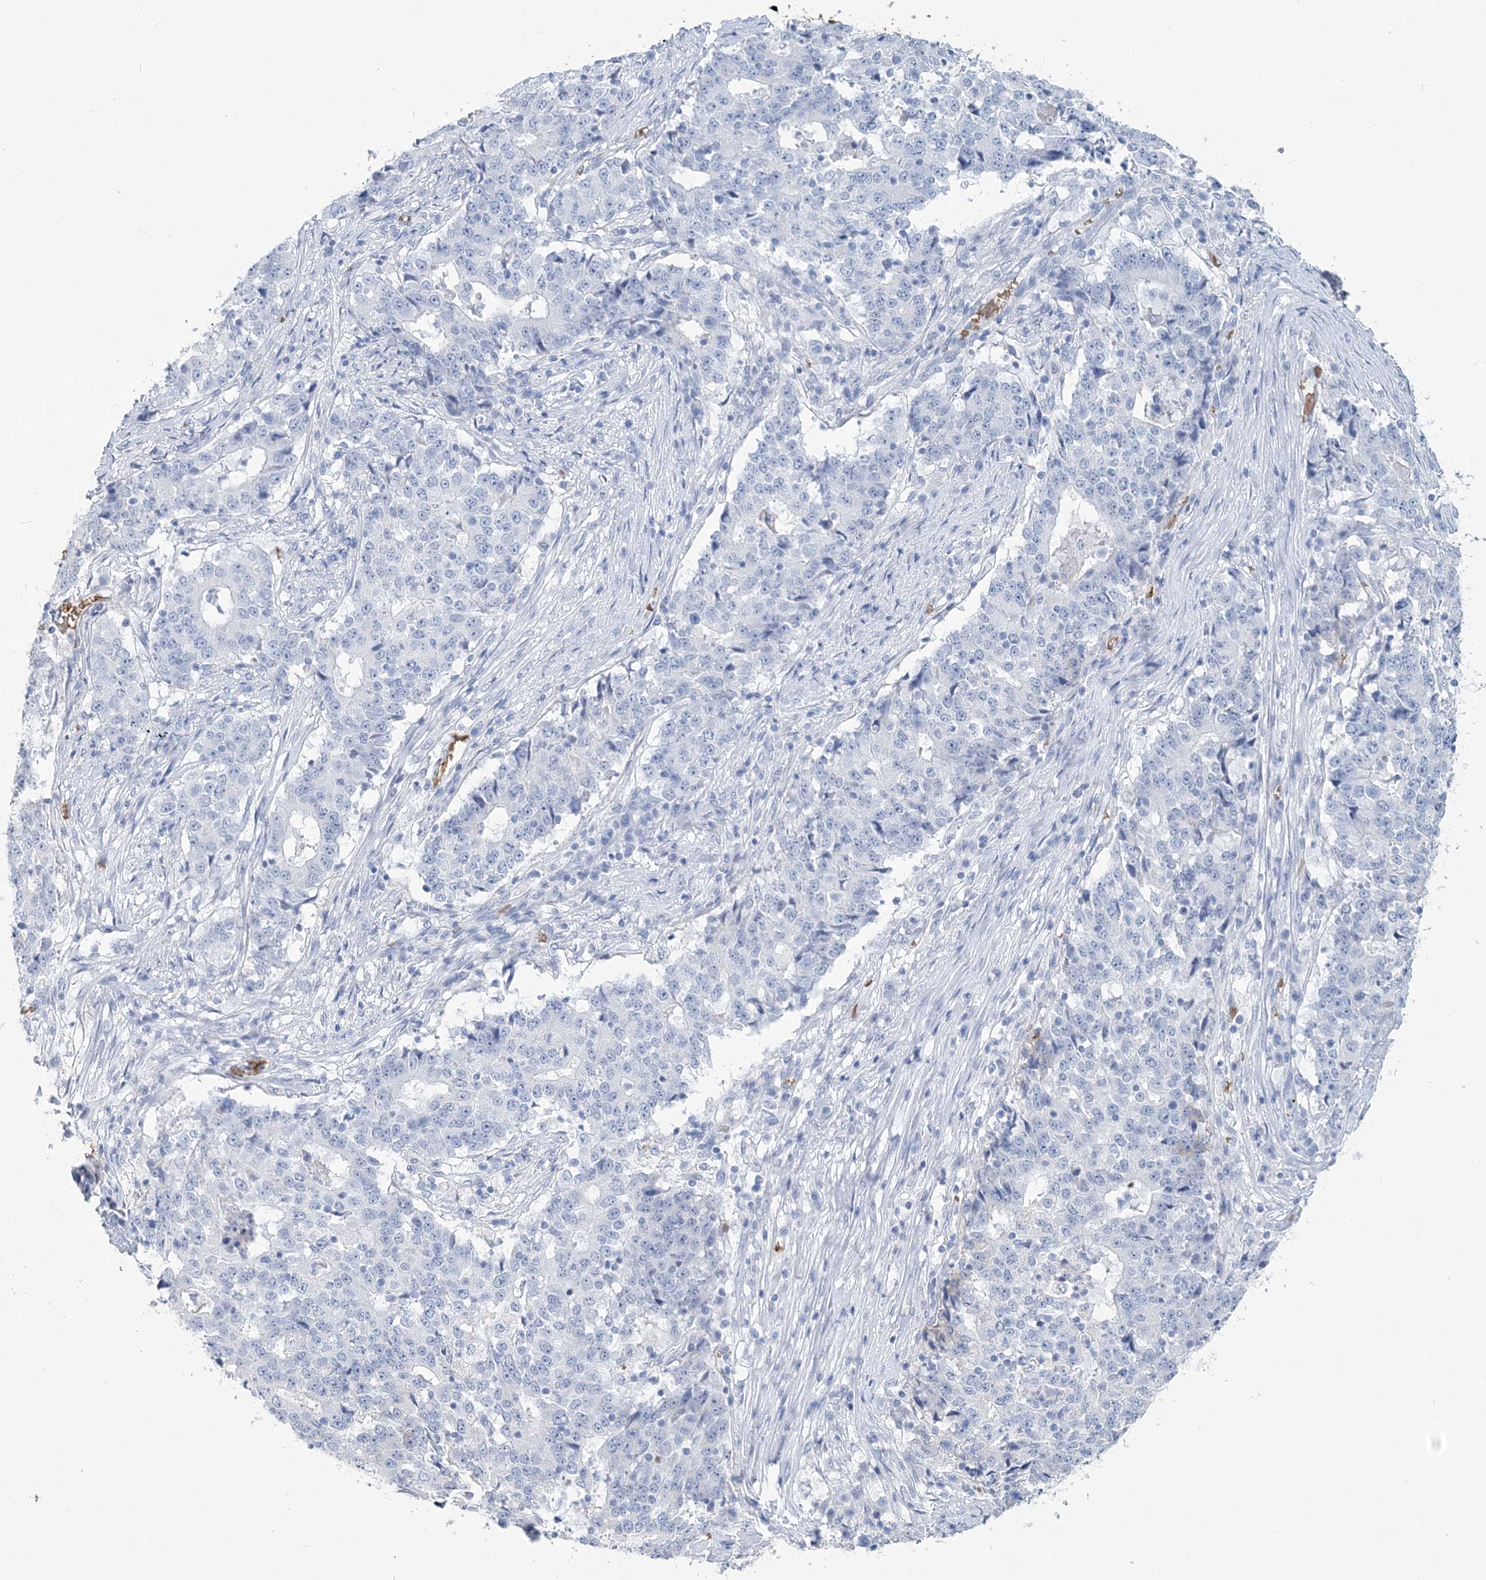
{"staining": {"intensity": "negative", "quantity": "none", "location": "none"}, "tissue": "stomach cancer", "cell_type": "Tumor cells", "image_type": "cancer", "snomed": [{"axis": "morphology", "description": "Adenocarcinoma, NOS"}, {"axis": "topography", "description": "Stomach"}], "caption": "Immunohistochemical staining of stomach cancer (adenocarcinoma) exhibits no significant positivity in tumor cells.", "gene": "HBD", "patient": {"sex": "male", "age": 59}}